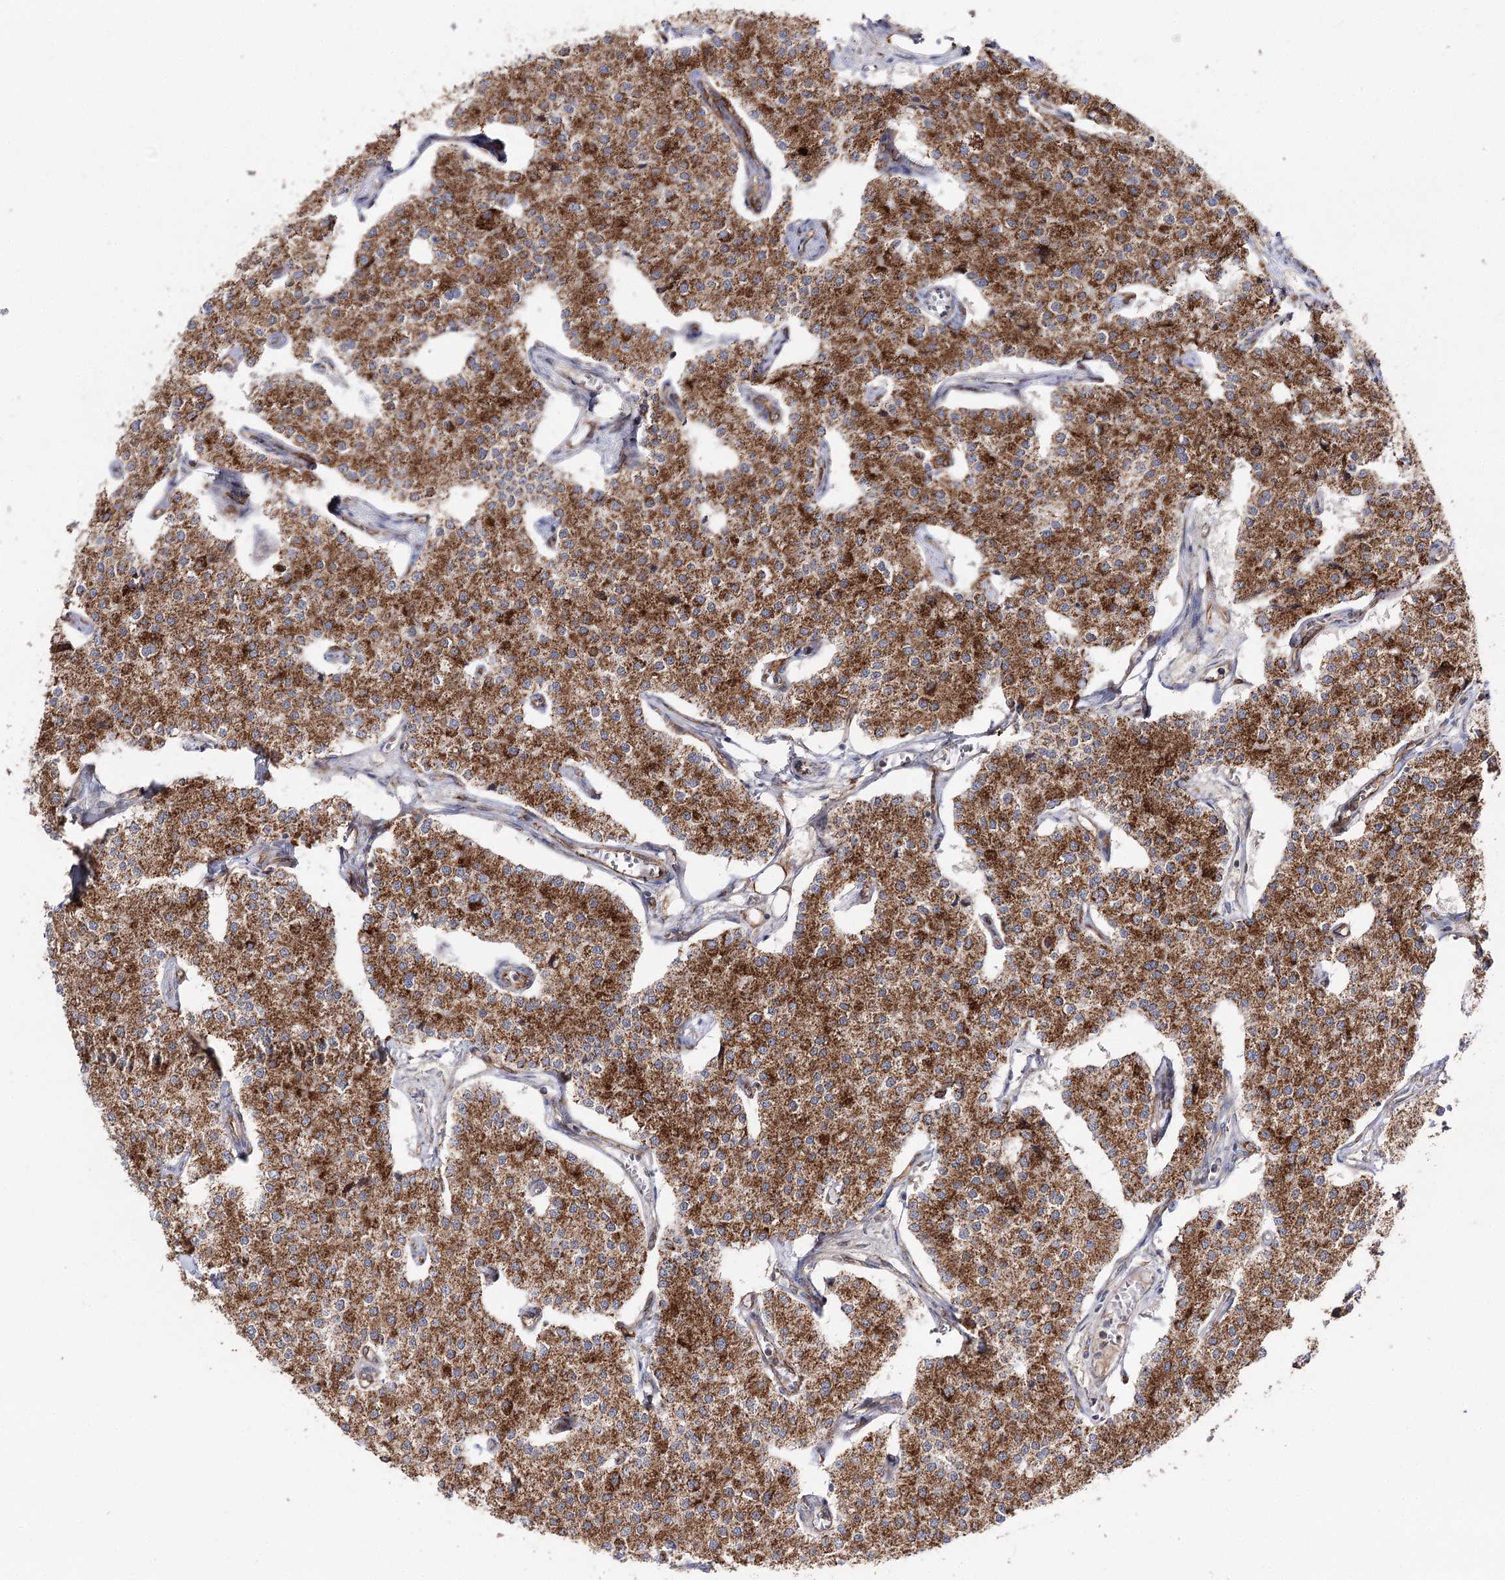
{"staining": {"intensity": "strong", "quantity": ">75%", "location": "cytoplasmic/membranous"}, "tissue": "carcinoid", "cell_type": "Tumor cells", "image_type": "cancer", "snomed": [{"axis": "morphology", "description": "Carcinoid, malignant, NOS"}, {"axis": "topography", "description": "Colon"}], "caption": "The histopathology image displays immunohistochemical staining of carcinoid. There is strong cytoplasmic/membranous staining is identified in about >75% of tumor cells.", "gene": "CBR4", "patient": {"sex": "female", "age": 52}}